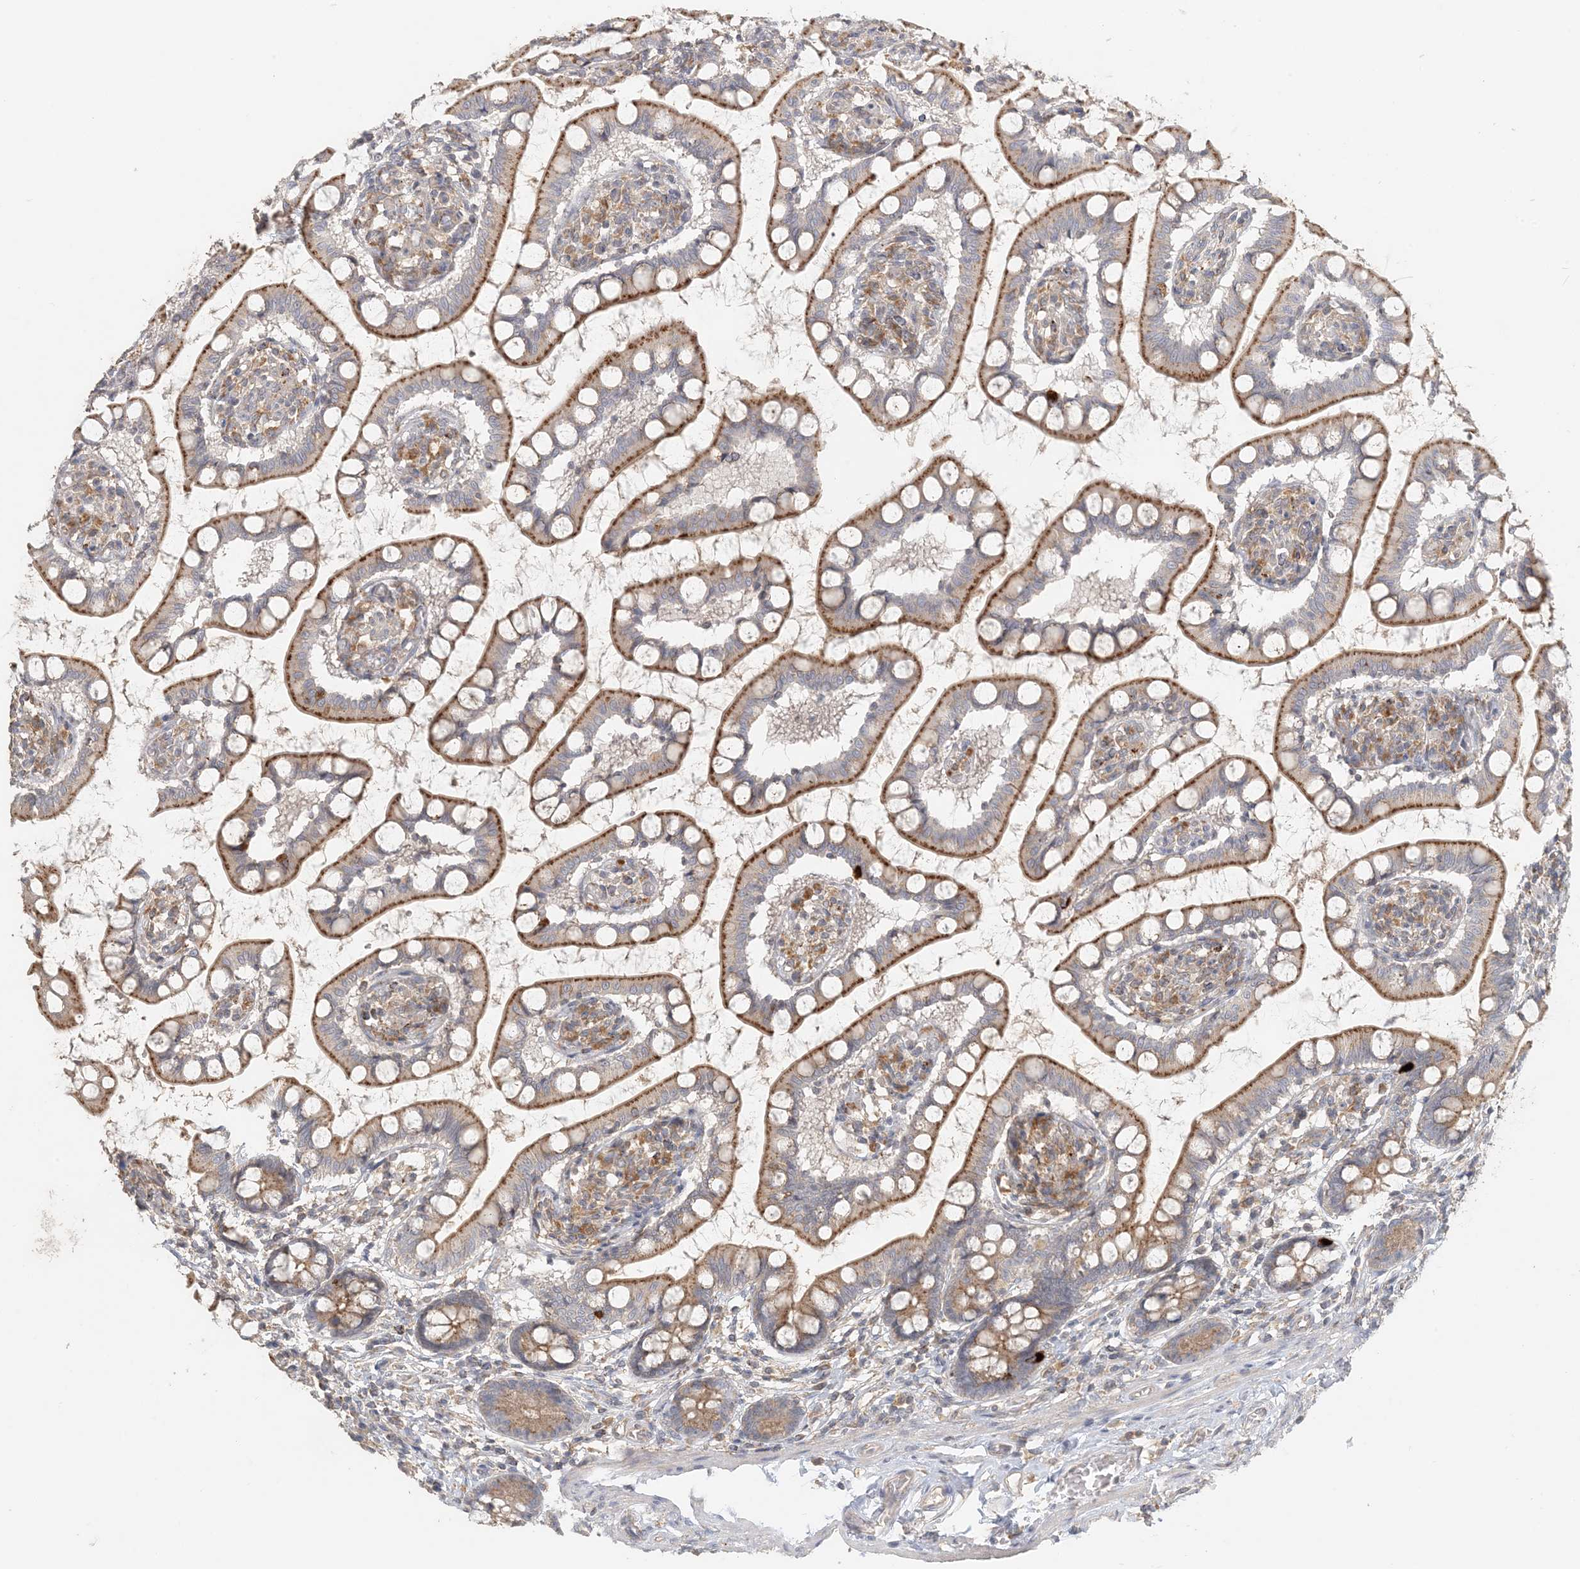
{"staining": {"intensity": "moderate", "quantity": ">75%", "location": "cytoplasmic/membranous"}, "tissue": "small intestine", "cell_type": "Glandular cells", "image_type": "normal", "snomed": [{"axis": "morphology", "description": "Normal tissue, NOS"}, {"axis": "topography", "description": "Small intestine"}], "caption": "Immunohistochemistry histopathology image of unremarkable small intestine stained for a protein (brown), which displays medium levels of moderate cytoplasmic/membranous expression in approximately >75% of glandular cells.", "gene": "SPPL2A", "patient": {"sex": "male", "age": 52}}